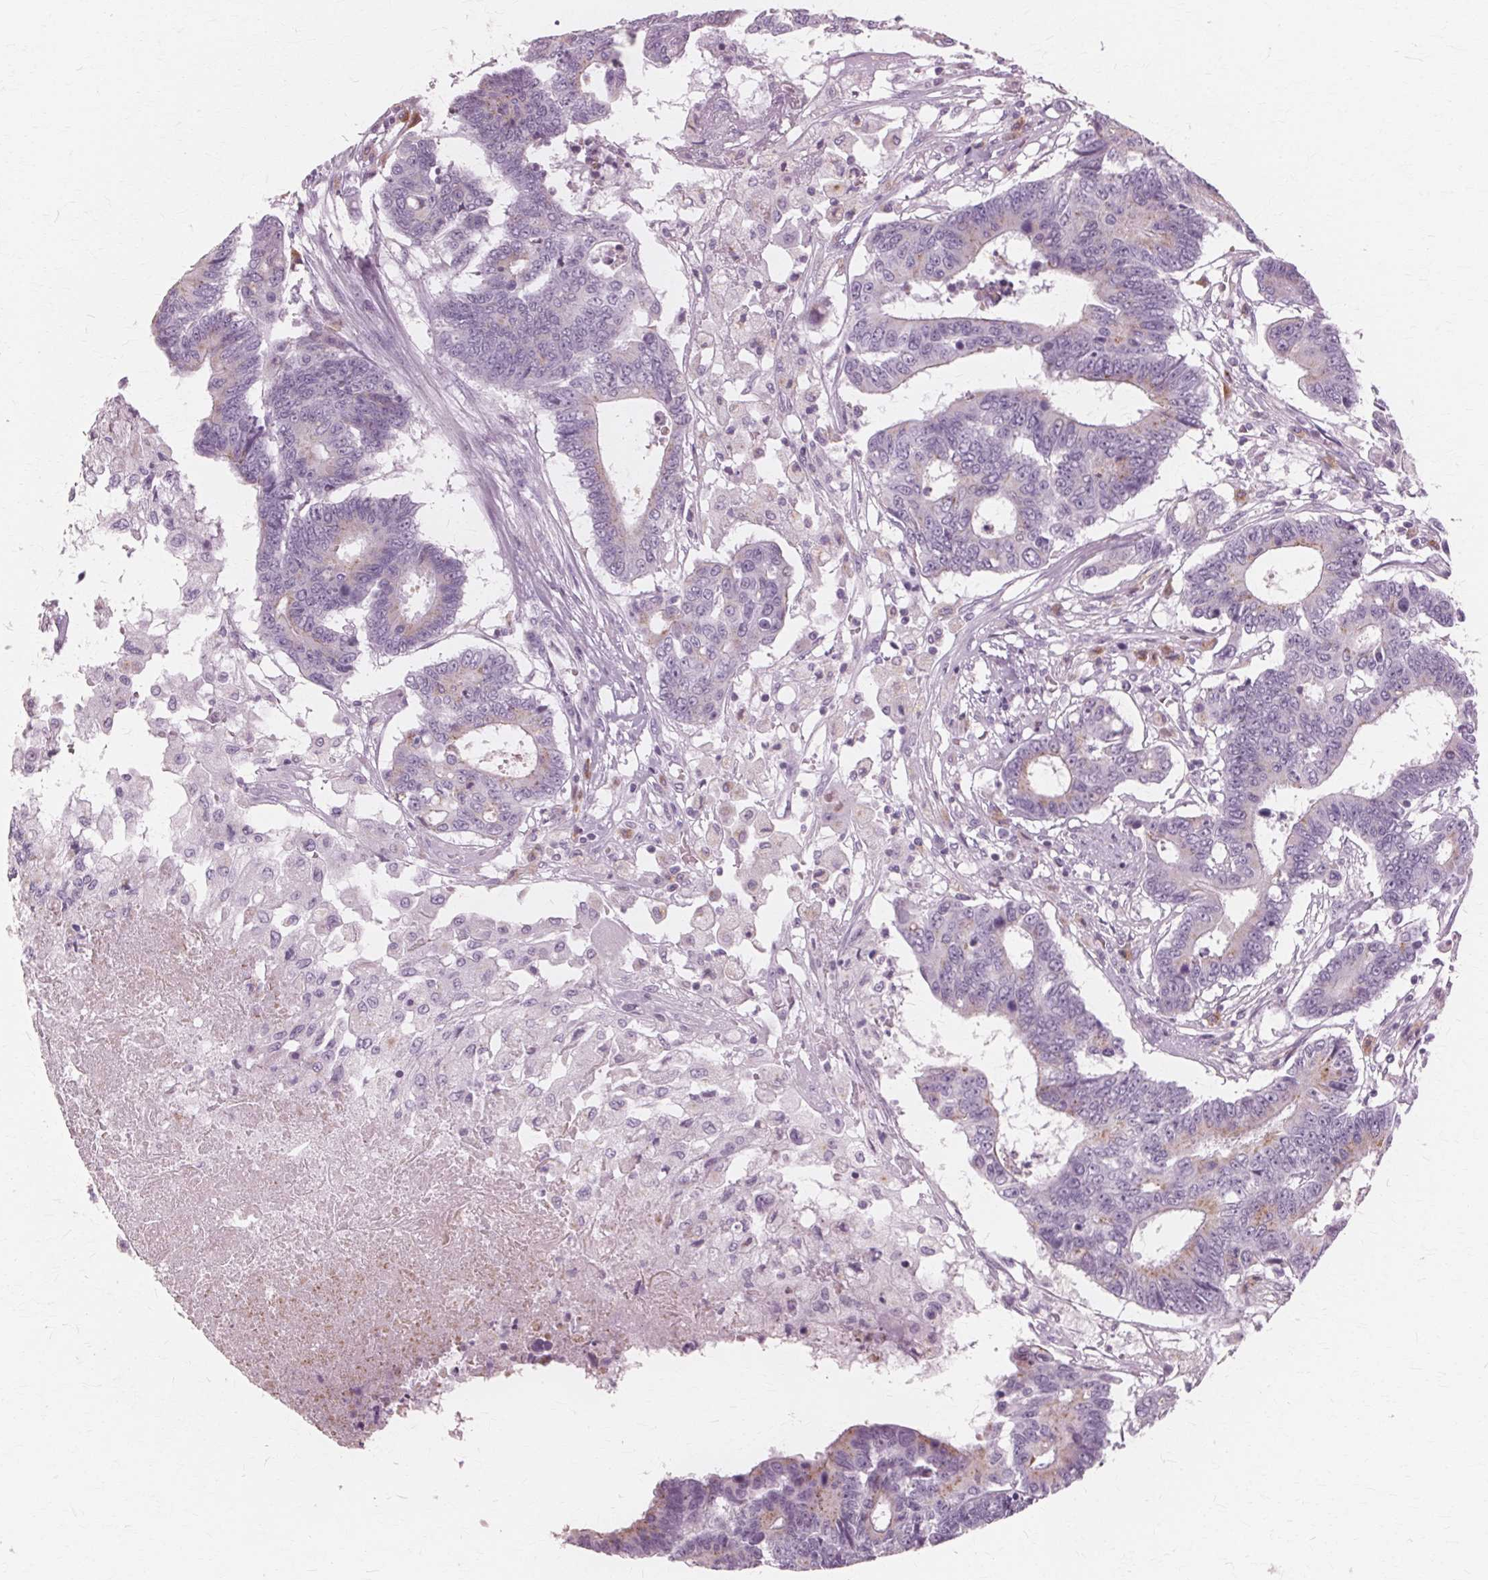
{"staining": {"intensity": "weak", "quantity": "<25%", "location": "cytoplasmic/membranous"}, "tissue": "colorectal cancer", "cell_type": "Tumor cells", "image_type": "cancer", "snomed": [{"axis": "morphology", "description": "Adenocarcinoma, NOS"}, {"axis": "topography", "description": "Colon"}], "caption": "This is a micrograph of immunohistochemistry (IHC) staining of colorectal adenocarcinoma, which shows no staining in tumor cells.", "gene": "DNASE2", "patient": {"sex": "female", "age": 48}}